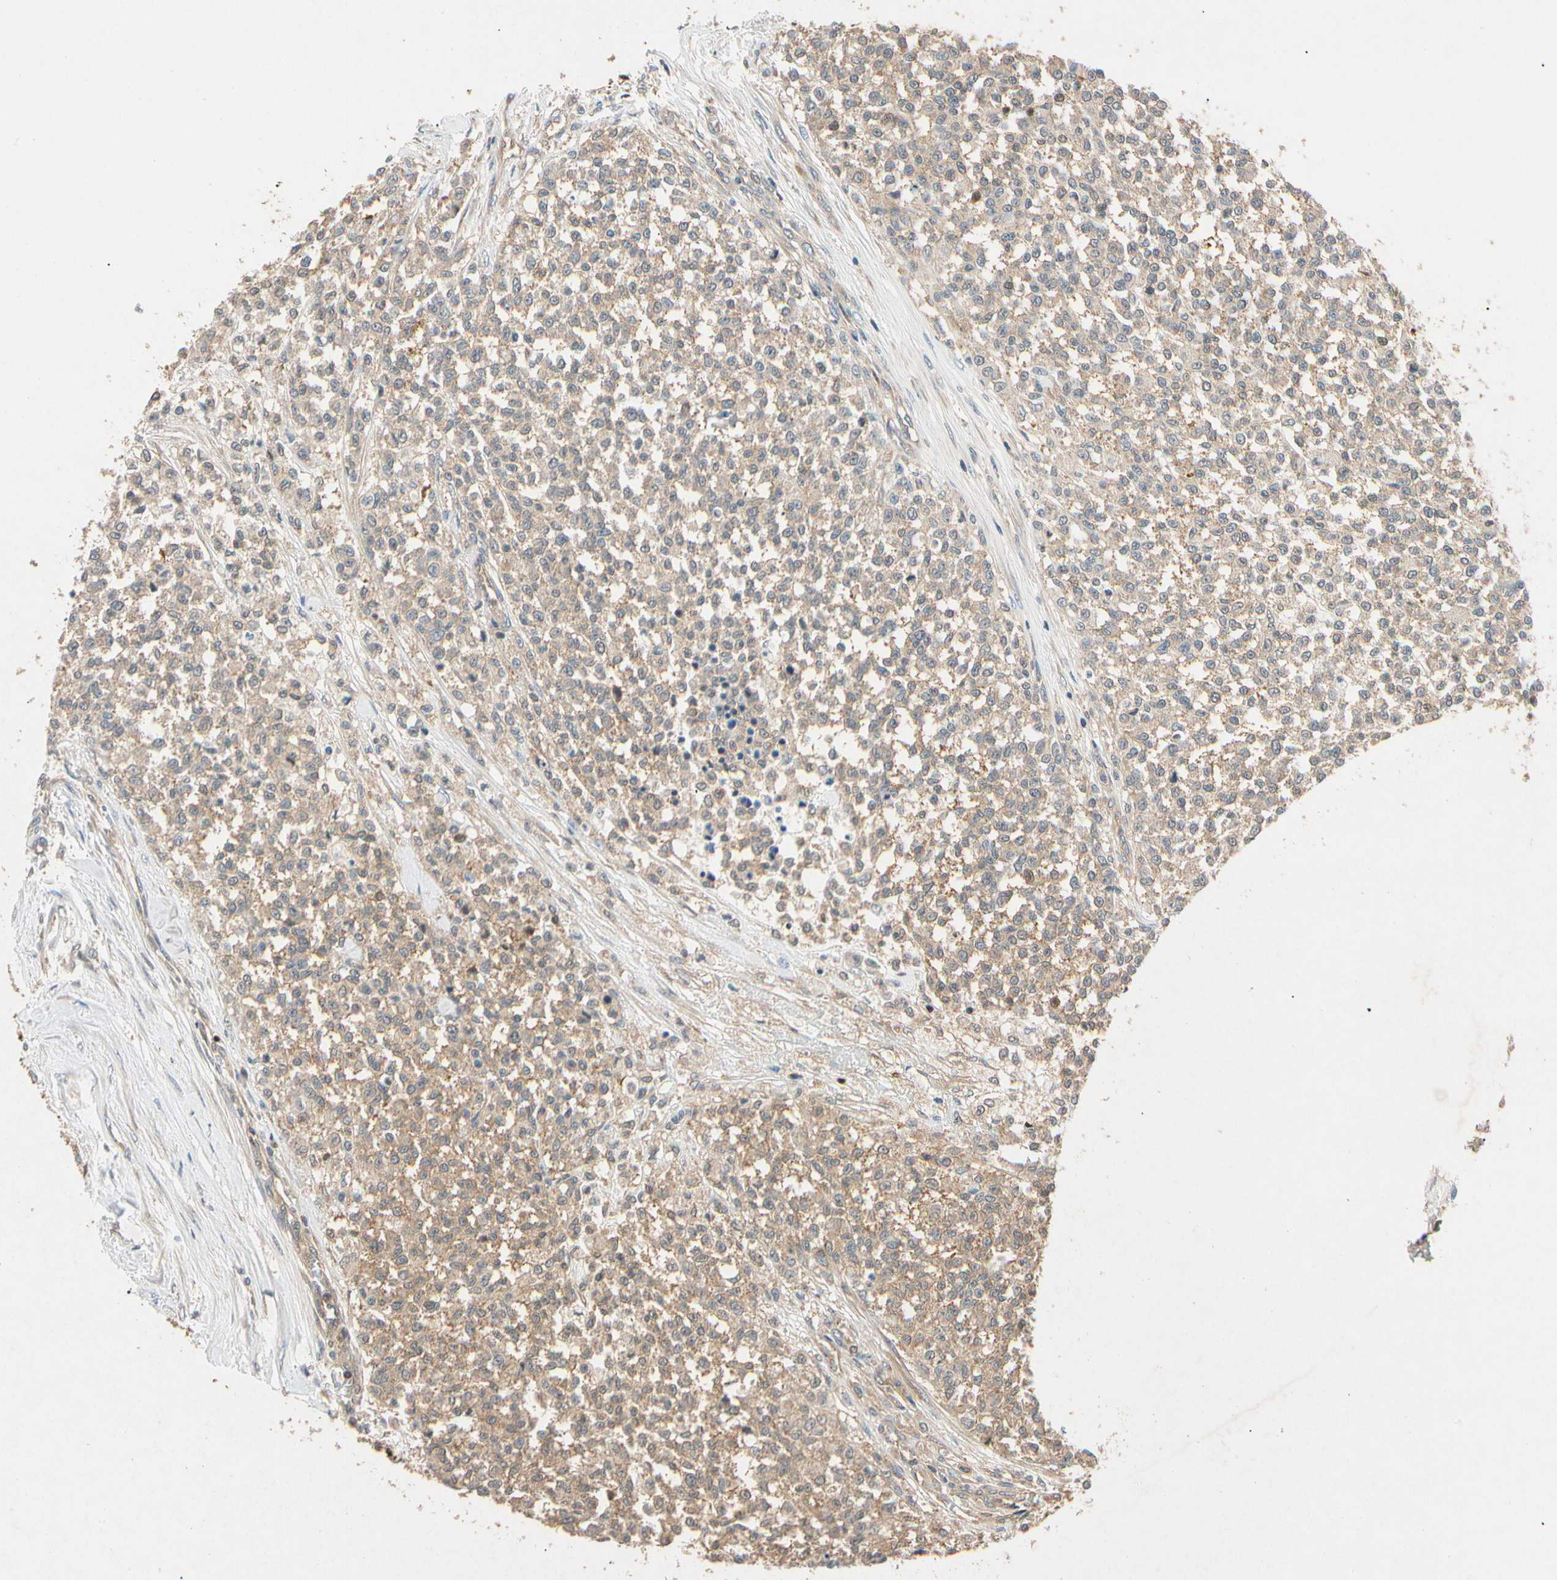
{"staining": {"intensity": "weak", "quantity": "25%-75%", "location": "cytoplasmic/membranous"}, "tissue": "testis cancer", "cell_type": "Tumor cells", "image_type": "cancer", "snomed": [{"axis": "morphology", "description": "Seminoma, NOS"}, {"axis": "topography", "description": "Testis"}], "caption": "Testis seminoma stained with a brown dye demonstrates weak cytoplasmic/membranous positive positivity in about 25%-75% of tumor cells.", "gene": "EIF1AX", "patient": {"sex": "male", "age": 59}}